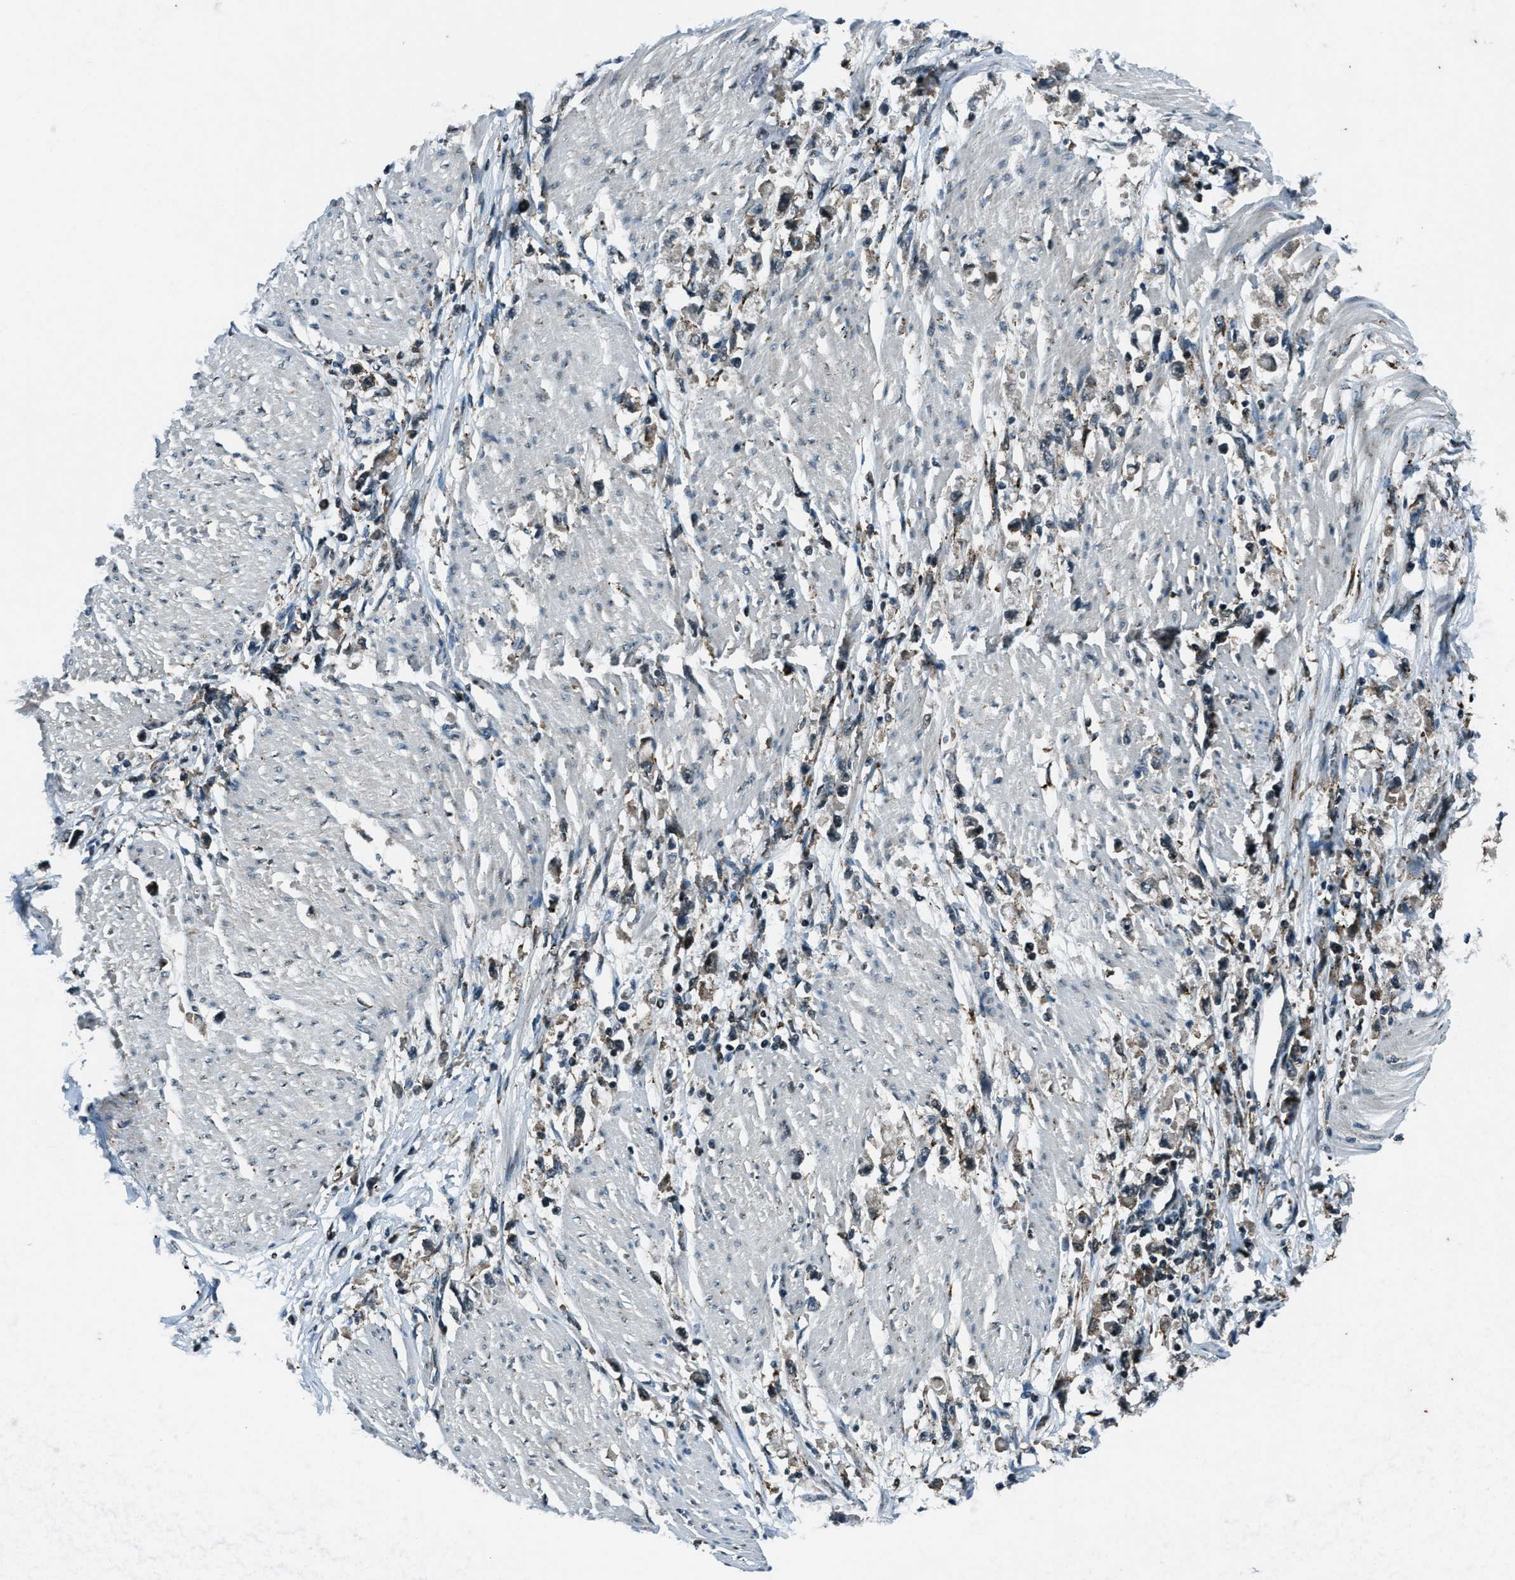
{"staining": {"intensity": "weak", "quantity": "25%-75%", "location": "cytoplasmic/membranous"}, "tissue": "stomach cancer", "cell_type": "Tumor cells", "image_type": "cancer", "snomed": [{"axis": "morphology", "description": "Adenocarcinoma, NOS"}, {"axis": "topography", "description": "Stomach"}], "caption": "Adenocarcinoma (stomach) stained with a brown dye demonstrates weak cytoplasmic/membranous positive expression in approximately 25%-75% of tumor cells.", "gene": "ACTL9", "patient": {"sex": "female", "age": 59}}